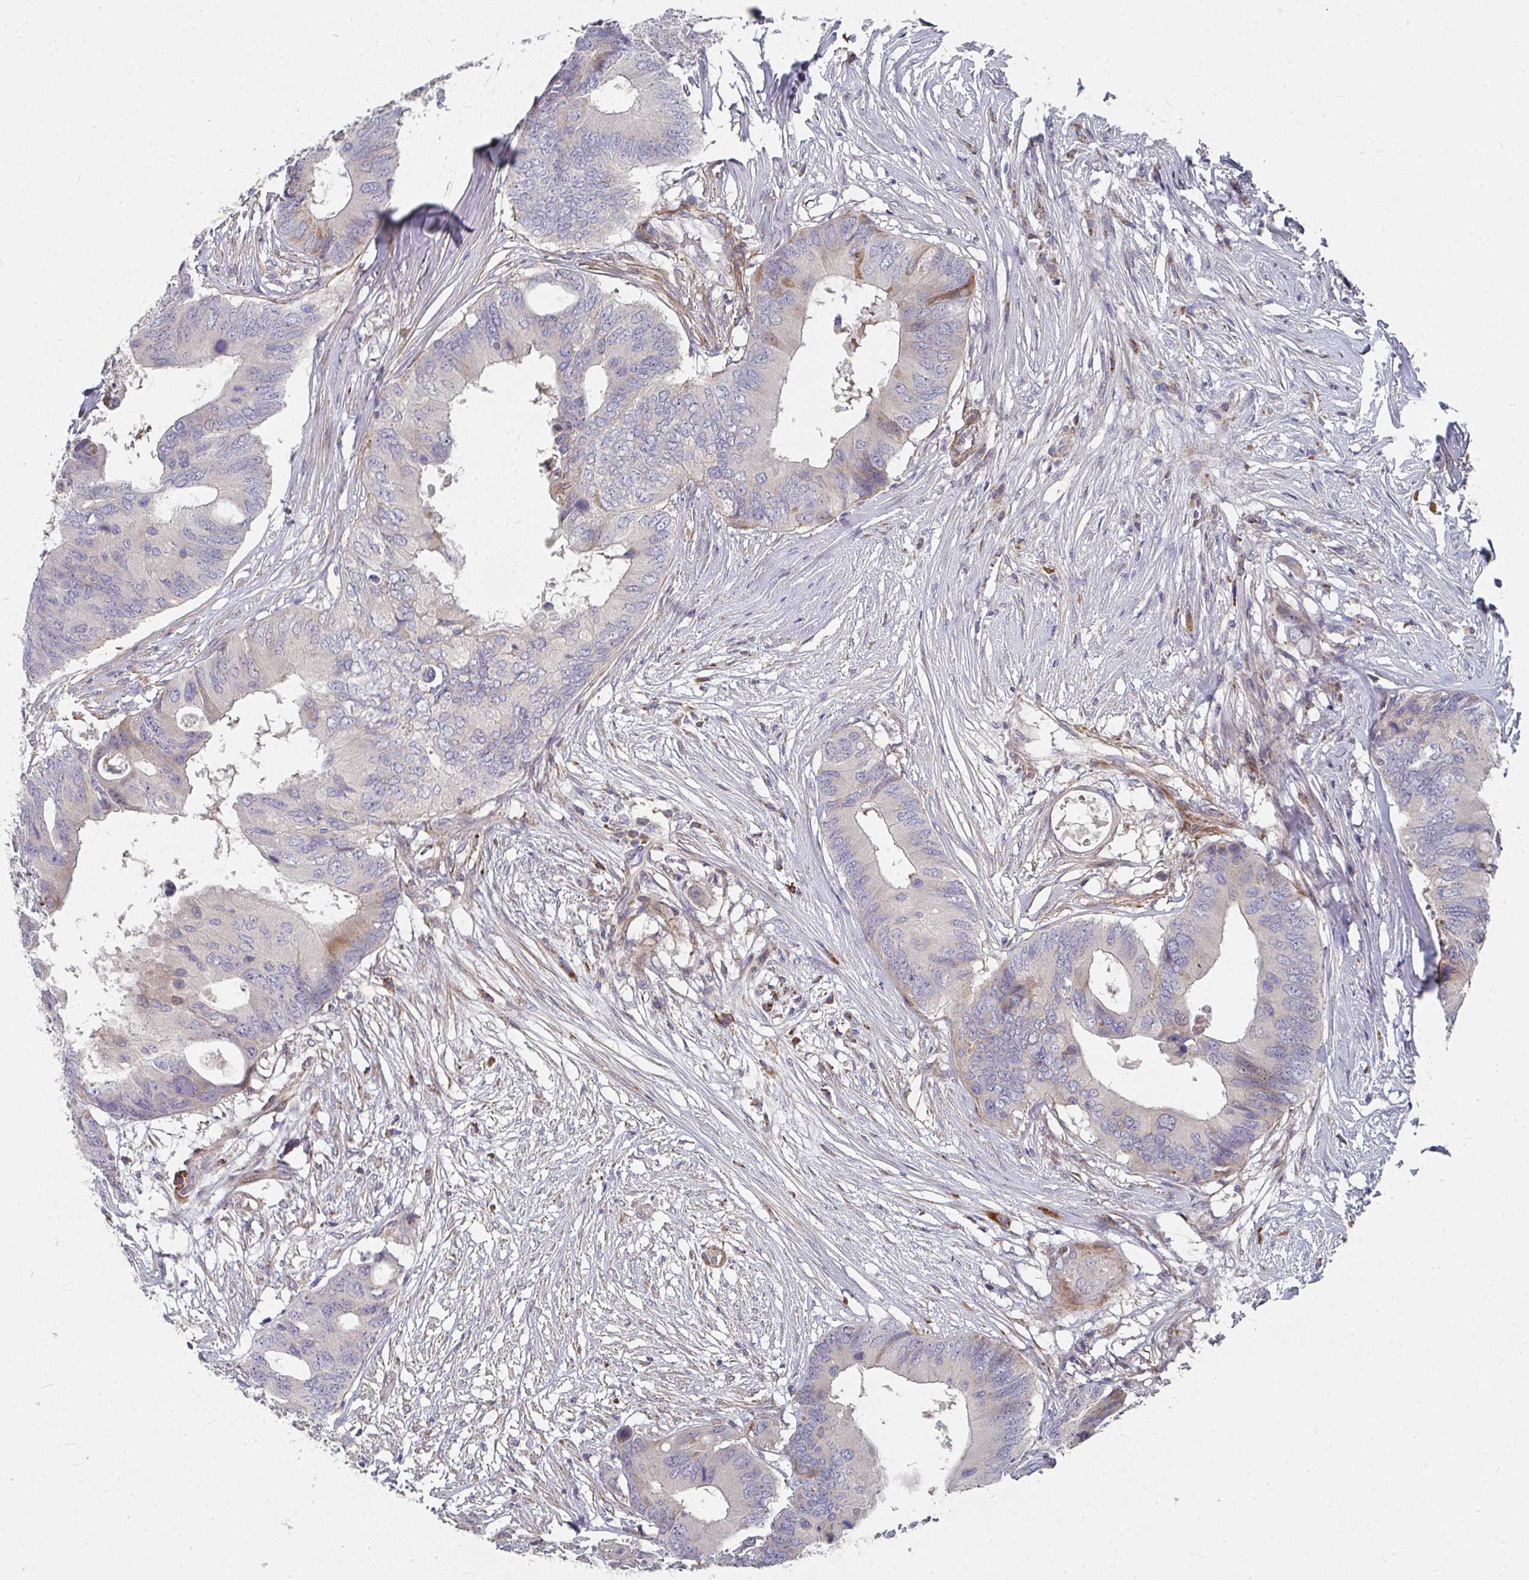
{"staining": {"intensity": "moderate", "quantity": "<25%", "location": "cytoplasmic/membranous"}, "tissue": "colorectal cancer", "cell_type": "Tumor cells", "image_type": "cancer", "snomed": [{"axis": "morphology", "description": "Adenocarcinoma, NOS"}, {"axis": "topography", "description": "Colon"}], "caption": "The photomicrograph shows immunohistochemical staining of colorectal cancer. There is moderate cytoplasmic/membranous expression is appreciated in about <25% of tumor cells. (brown staining indicates protein expression, while blue staining denotes nuclei).", "gene": "RHEBL1", "patient": {"sex": "male", "age": 71}}